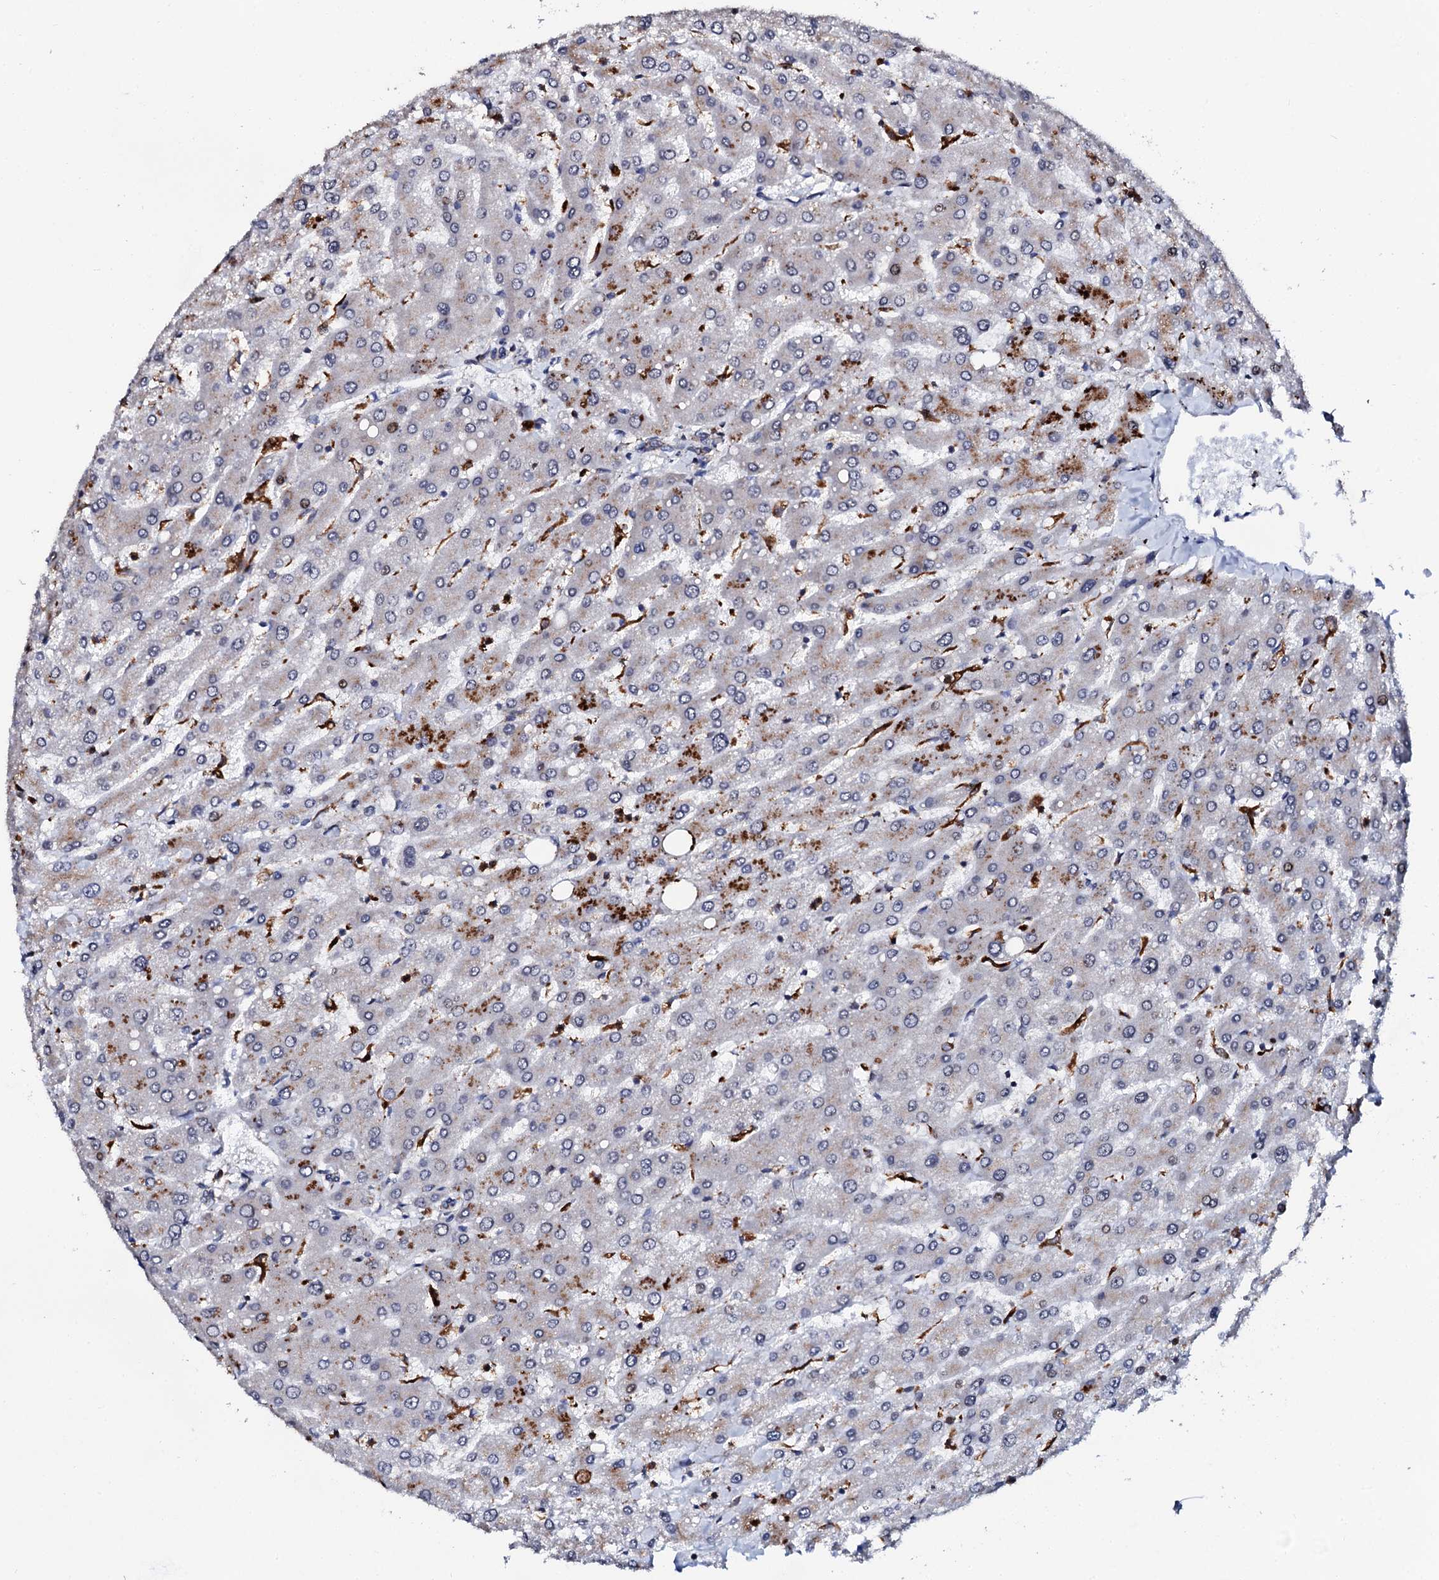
{"staining": {"intensity": "negative", "quantity": "none", "location": "none"}, "tissue": "liver", "cell_type": "Cholangiocytes", "image_type": "normal", "snomed": [{"axis": "morphology", "description": "Normal tissue, NOS"}, {"axis": "topography", "description": "Liver"}], "caption": "IHC photomicrograph of benign liver: liver stained with DAB (3,3'-diaminobenzidine) reveals no significant protein expression in cholangiocytes. The staining was performed using DAB (3,3'-diaminobenzidine) to visualize the protein expression in brown, while the nuclei were stained in blue with hematoxylin (Magnification: 20x).", "gene": "TCIRG1", "patient": {"sex": "male", "age": 55}}